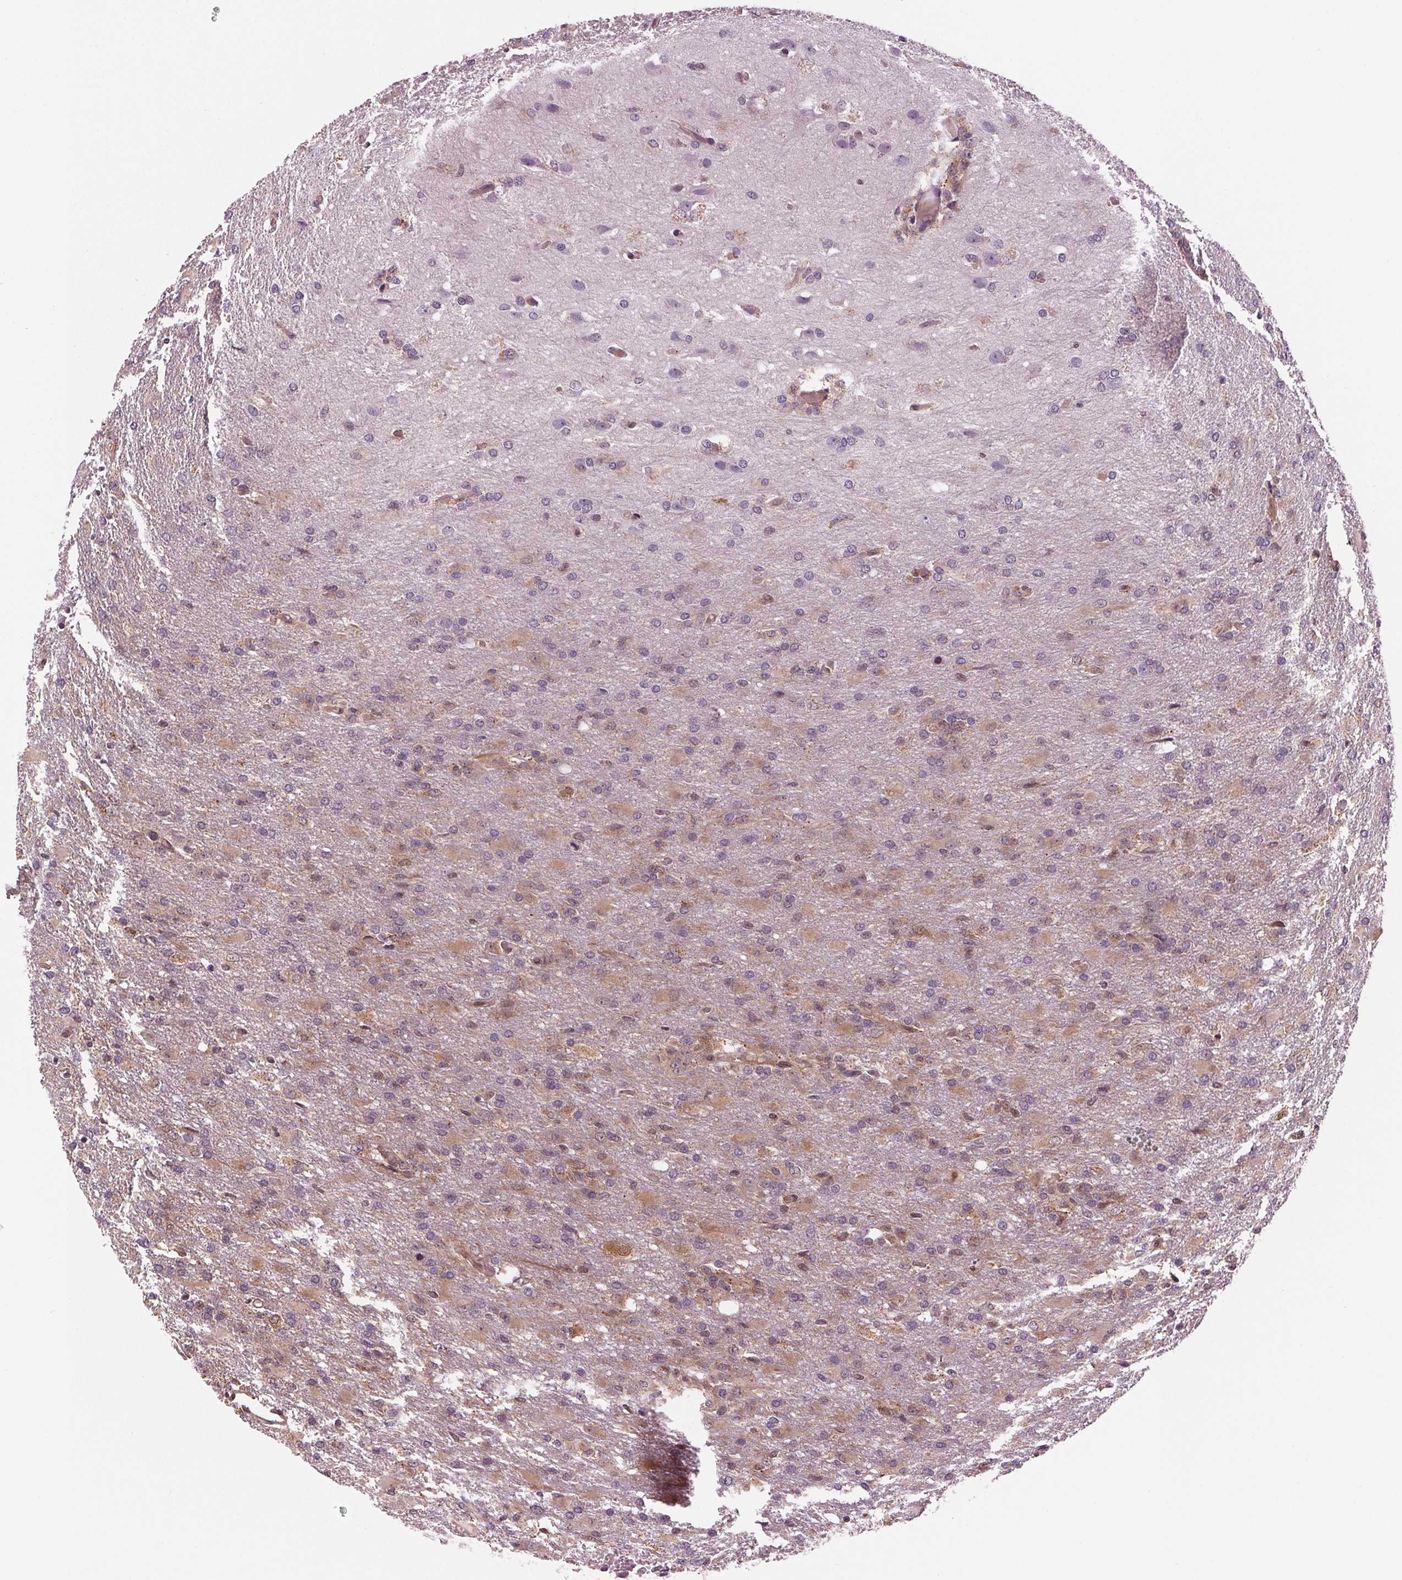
{"staining": {"intensity": "weak", "quantity": "<25%", "location": "cytoplasmic/membranous"}, "tissue": "glioma", "cell_type": "Tumor cells", "image_type": "cancer", "snomed": [{"axis": "morphology", "description": "Glioma, malignant, High grade"}, {"axis": "topography", "description": "Brain"}], "caption": "This is an IHC histopathology image of human glioma. There is no staining in tumor cells.", "gene": "STAT3", "patient": {"sex": "male", "age": 68}}